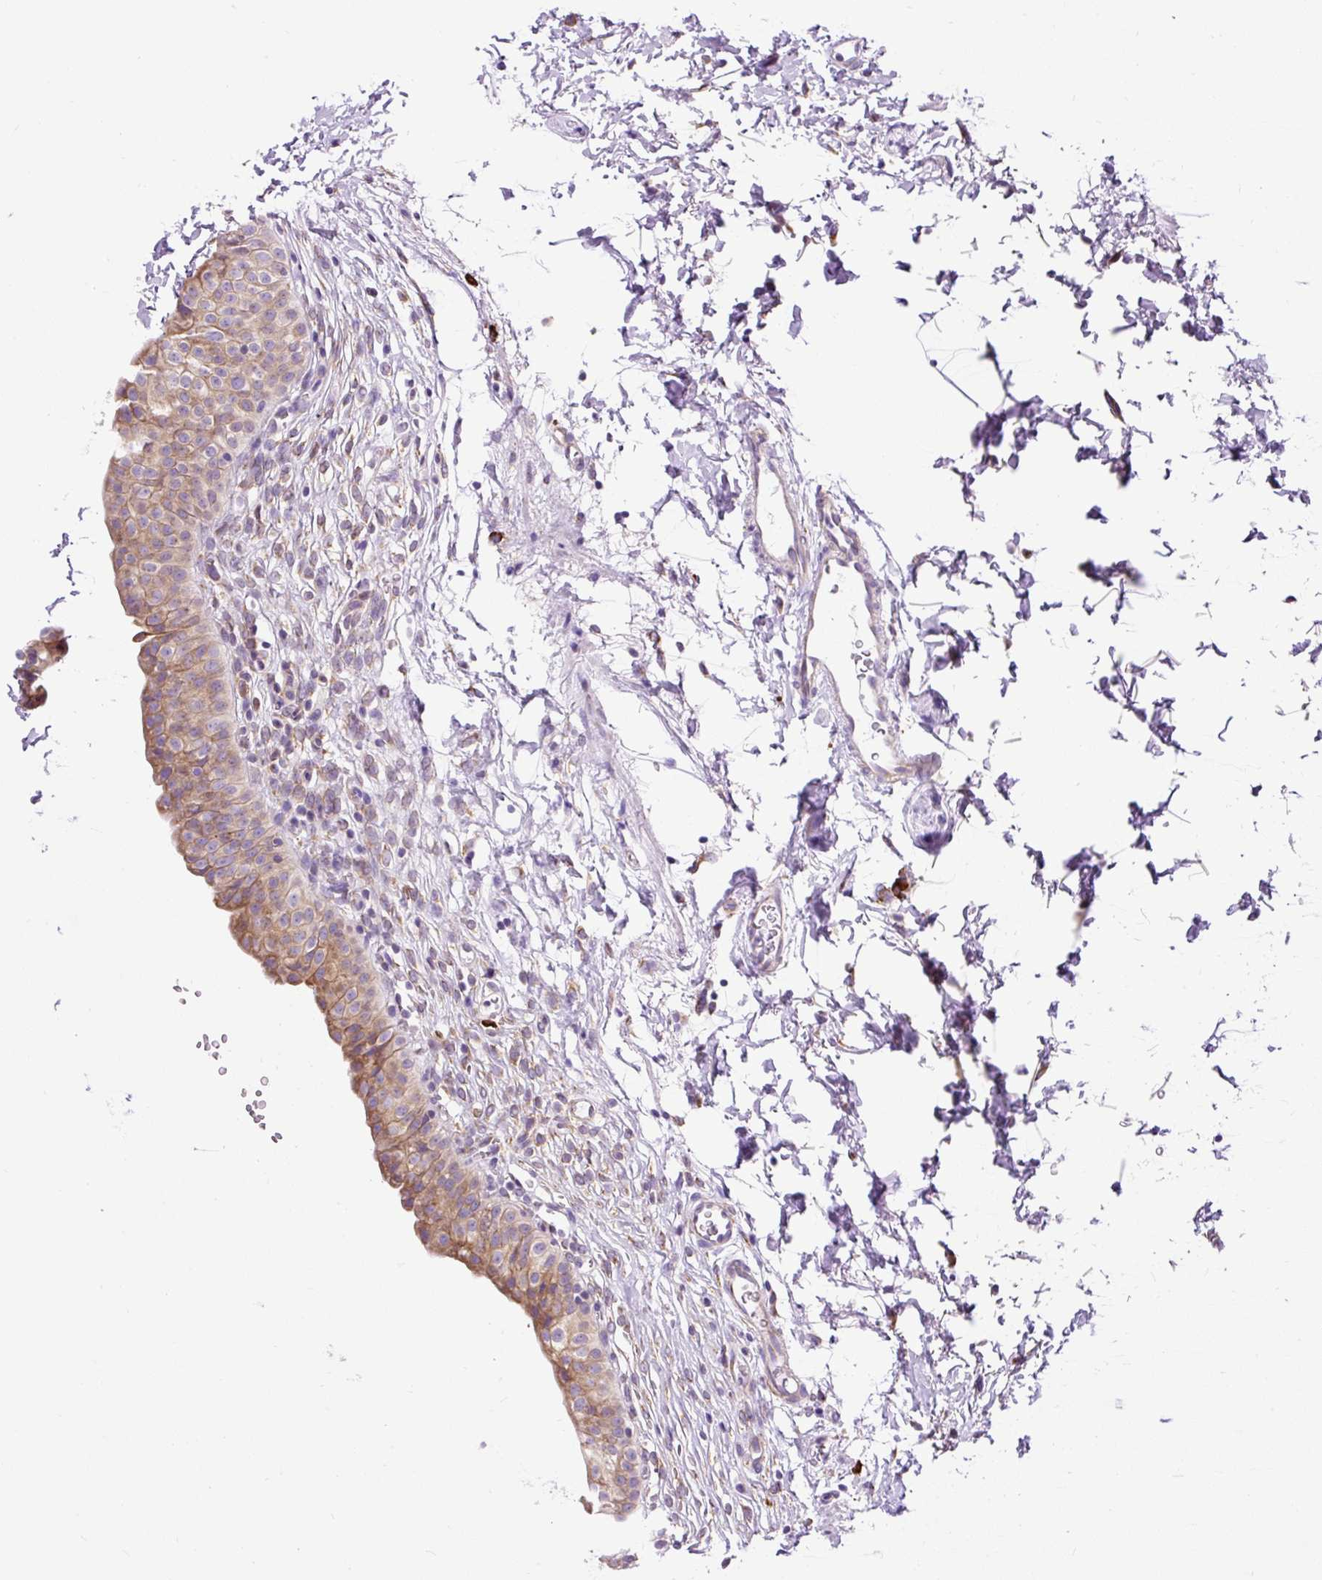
{"staining": {"intensity": "strong", "quantity": ">75%", "location": "cytoplasmic/membranous"}, "tissue": "urinary bladder", "cell_type": "Urothelial cells", "image_type": "normal", "snomed": [{"axis": "morphology", "description": "Normal tissue, NOS"}, {"axis": "topography", "description": "Urinary bladder"}, {"axis": "topography", "description": "Peripheral nerve tissue"}], "caption": "A micrograph of human urinary bladder stained for a protein demonstrates strong cytoplasmic/membranous brown staining in urothelial cells.", "gene": "DDOST", "patient": {"sex": "male", "age": 55}}